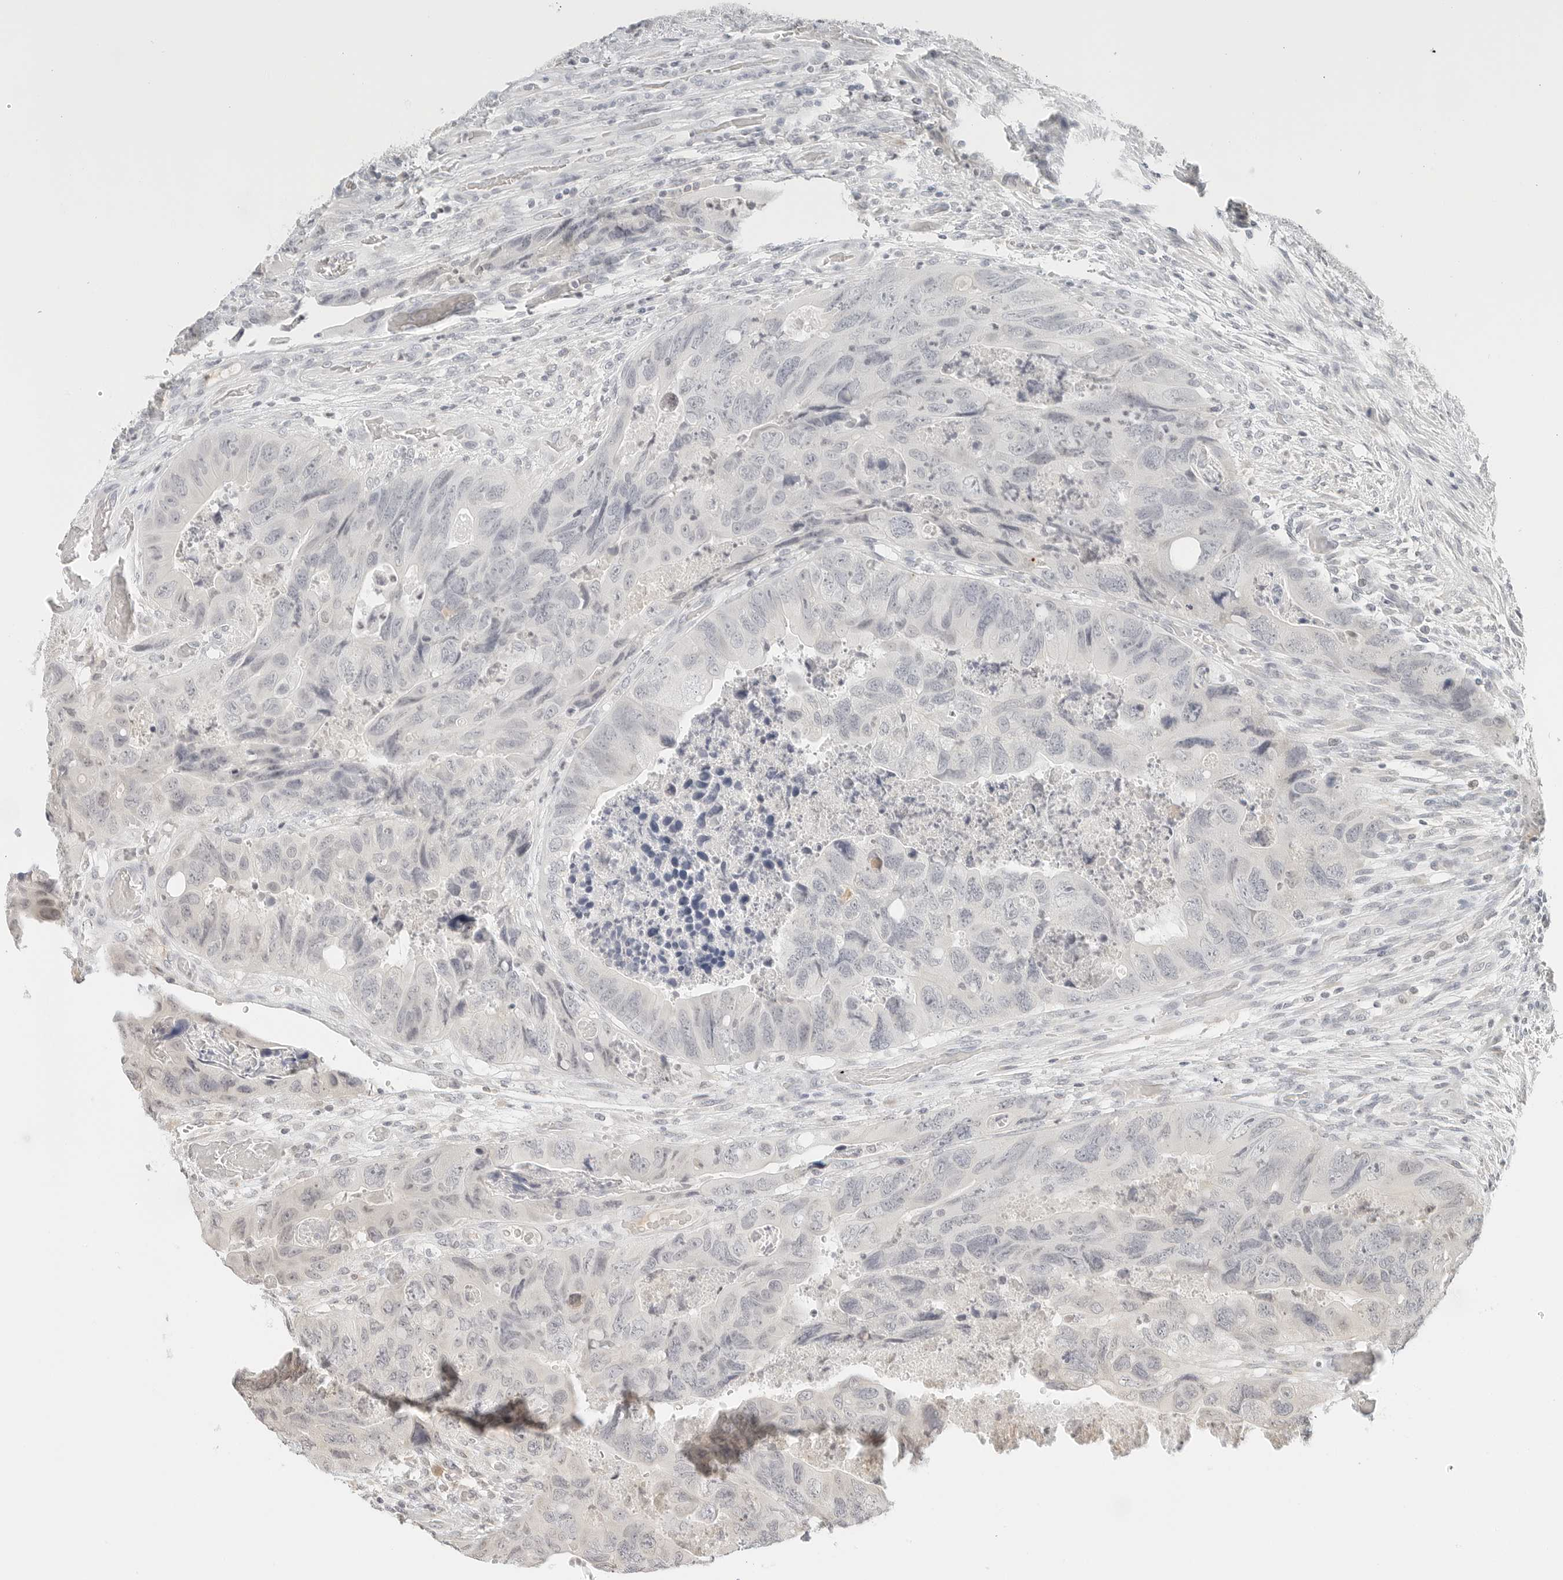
{"staining": {"intensity": "negative", "quantity": "none", "location": "none"}, "tissue": "colorectal cancer", "cell_type": "Tumor cells", "image_type": "cancer", "snomed": [{"axis": "morphology", "description": "Adenocarcinoma, NOS"}, {"axis": "topography", "description": "Rectum"}], "caption": "IHC micrograph of colorectal cancer stained for a protein (brown), which demonstrates no staining in tumor cells.", "gene": "NEO1", "patient": {"sex": "male", "age": 63}}